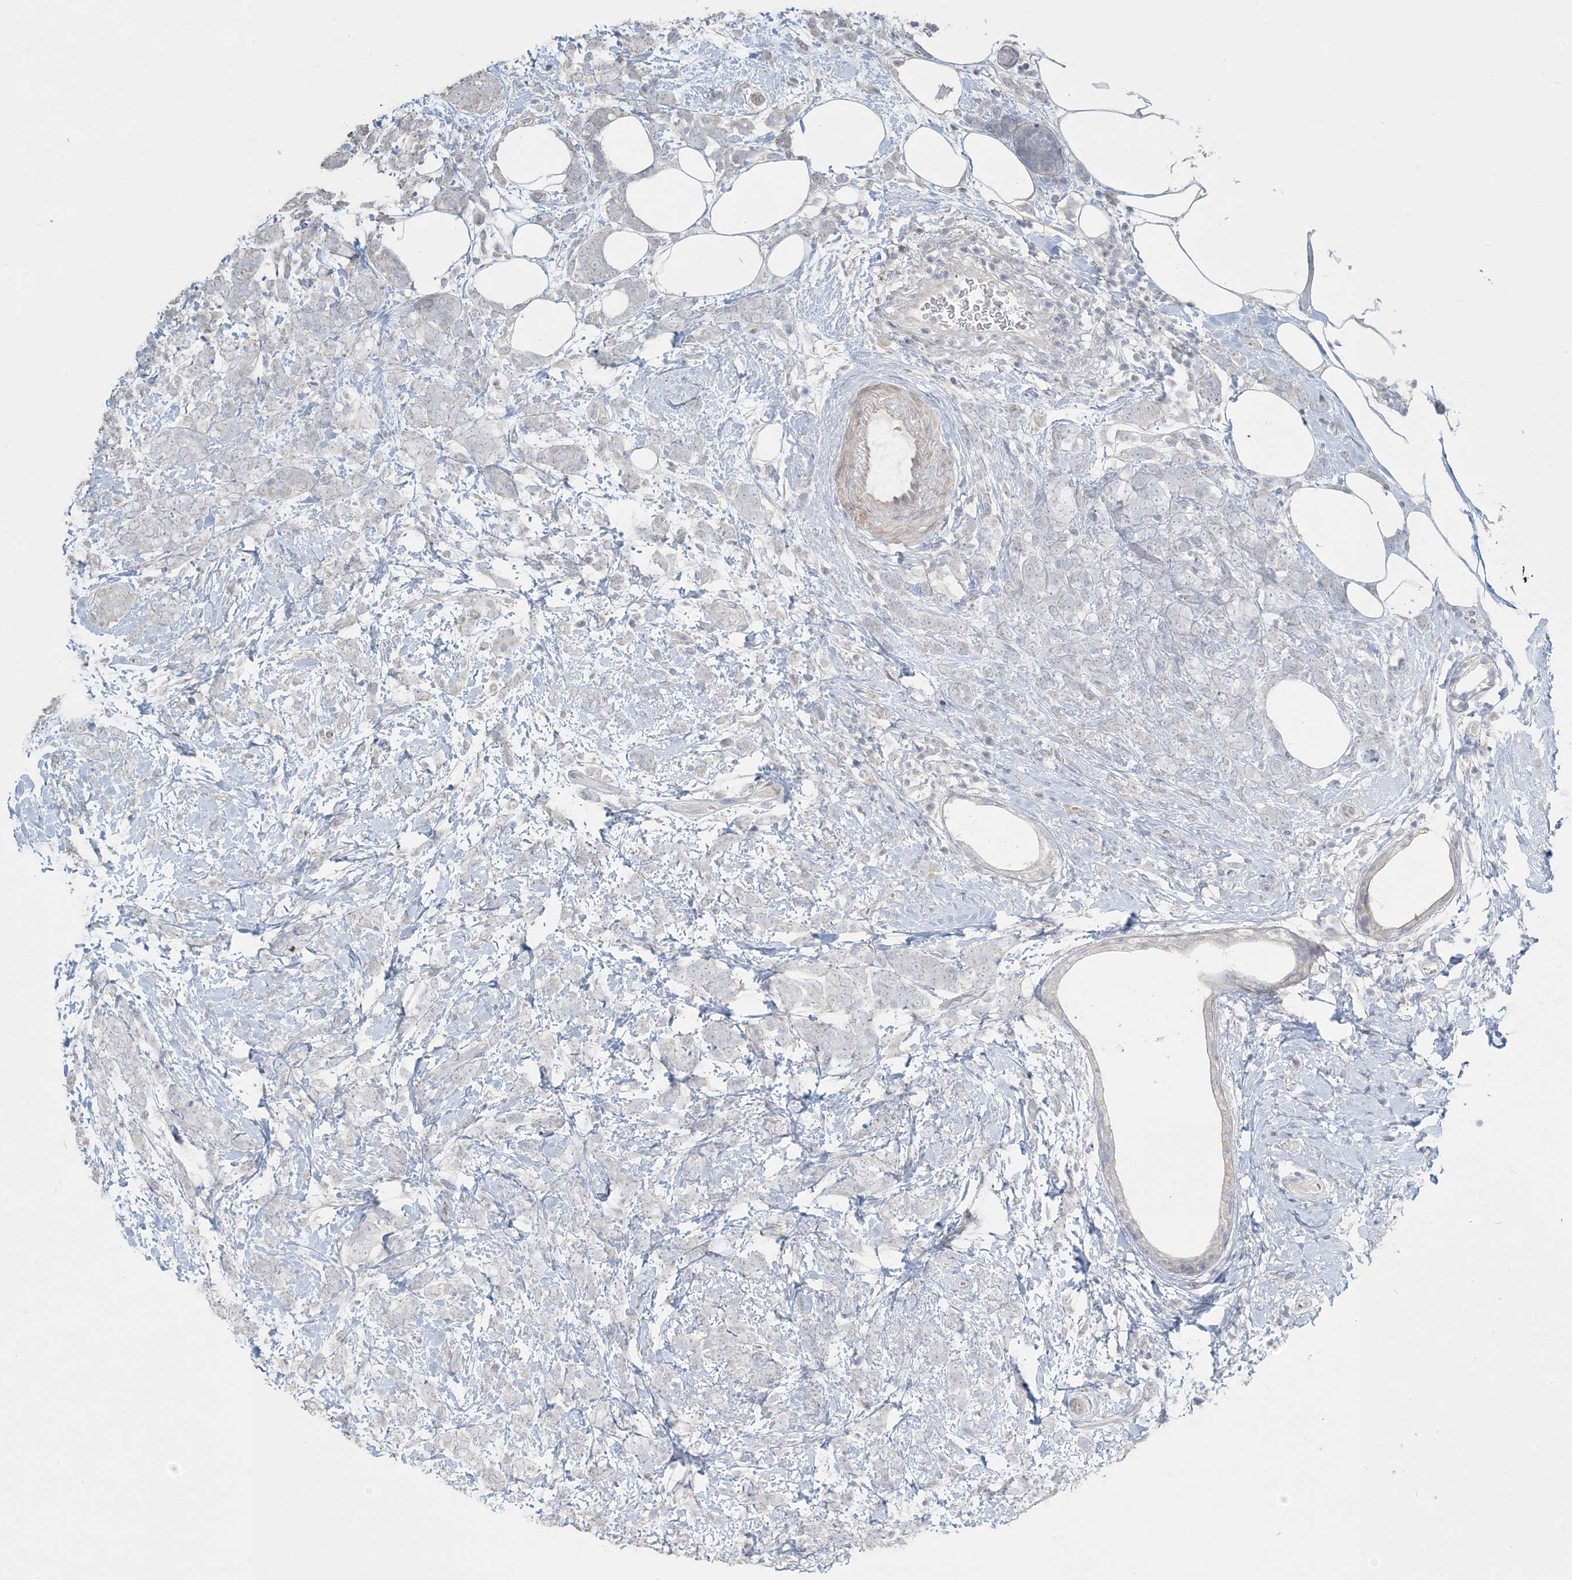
{"staining": {"intensity": "negative", "quantity": "none", "location": "none"}, "tissue": "breast cancer", "cell_type": "Tumor cells", "image_type": "cancer", "snomed": [{"axis": "morphology", "description": "Lobular carcinoma"}, {"axis": "topography", "description": "Breast"}], "caption": "Micrograph shows no significant protein positivity in tumor cells of lobular carcinoma (breast). (Brightfield microscopy of DAB (3,3'-diaminobenzidine) immunohistochemistry at high magnification).", "gene": "NPHS2", "patient": {"sex": "female", "age": 58}}